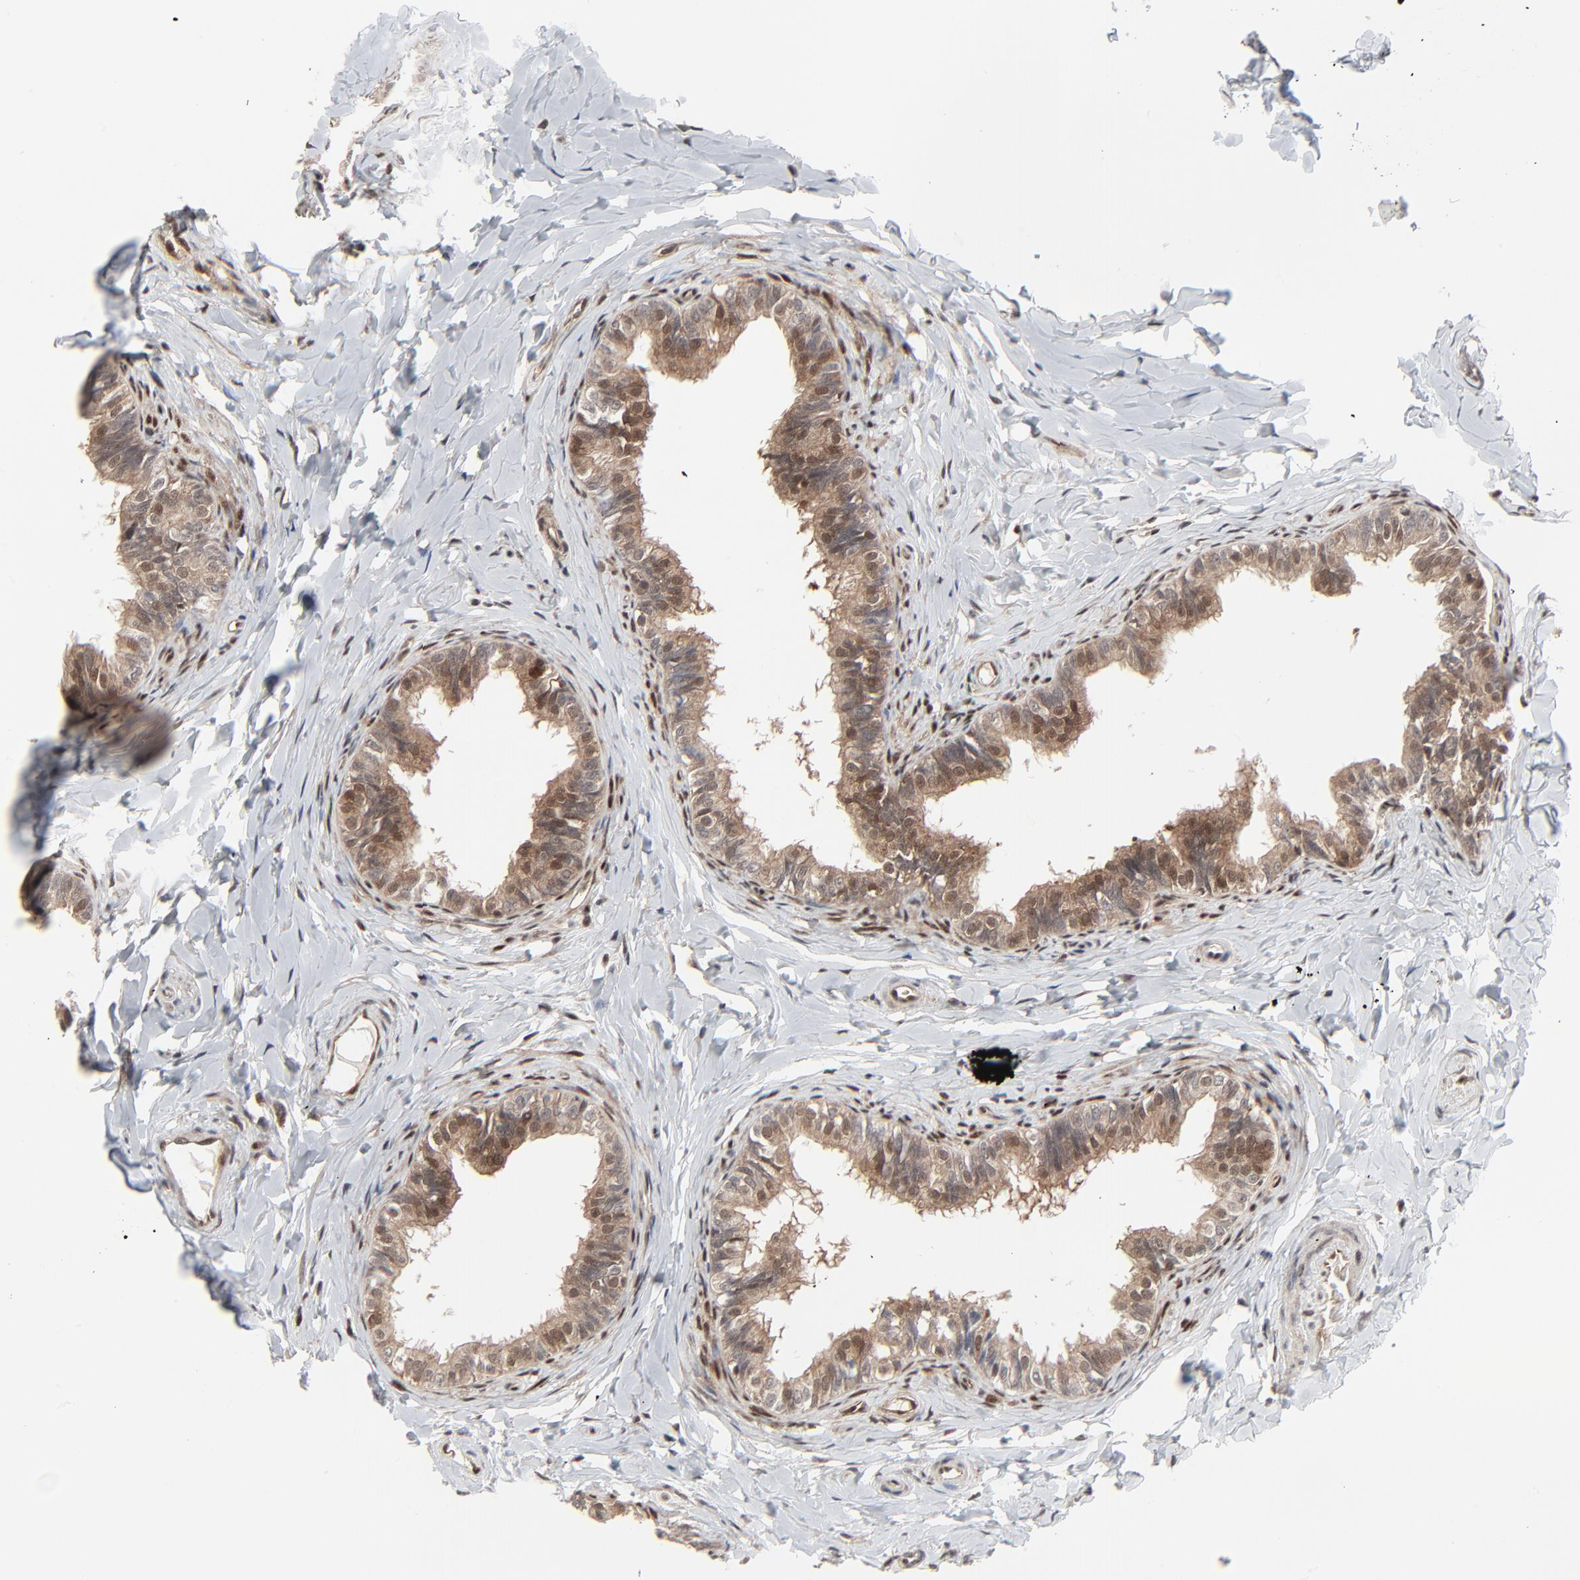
{"staining": {"intensity": "moderate", "quantity": ">75%", "location": "cytoplasmic/membranous,nuclear"}, "tissue": "epididymis", "cell_type": "Glandular cells", "image_type": "normal", "snomed": [{"axis": "morphology", "description": "Normal tissue, NOS"}, {"axis": "topography", "description": "Epididymis"}], "caption": "A brown stain labels moderate cytoplasmic/membranous,nuclear expression of a protein in glandular cells of unremarkable epididymis.", "gene": "AKT1", "patient": {"sex": "male", "age": 26}}